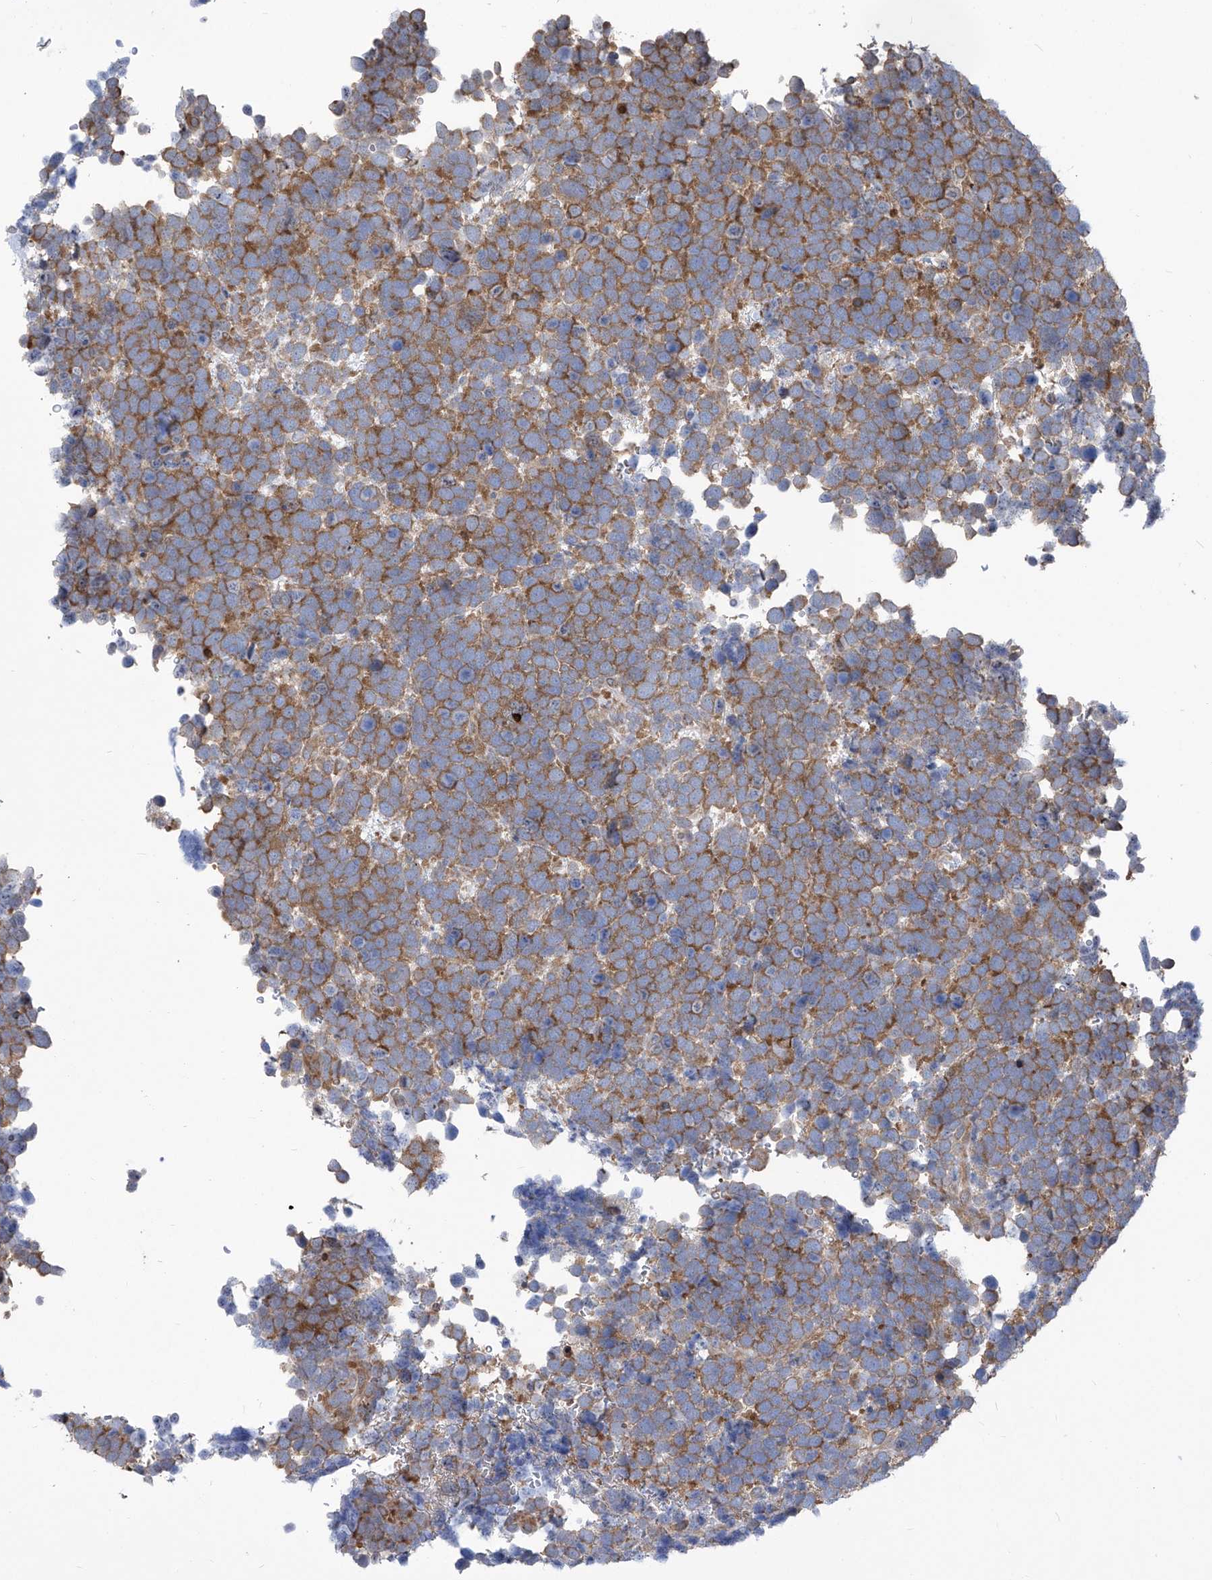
{"staining": {"intensity": "moderate", "quantity": ">75%", "location": "cytoplasmic/membranous"}, "tissue": "urothelial cancer", "cell_type": "Tumor cells", "image_type": "cancer", "snomed": [{"axis": "morphology", "description": "Urothelial carcinoma, High grade"}, {"axis": "topography", "description": "Urinary bladder"}], "caption": "This micrograph demonstrates immunohistochemistry staining of urothelial carcinoma (high-grade), with medium moderate cytoplasmic/membranous staining in approximately >75% of tumor cells.", "gene": "EIF3M", "patient": {"sex": "female", "age": 82}}